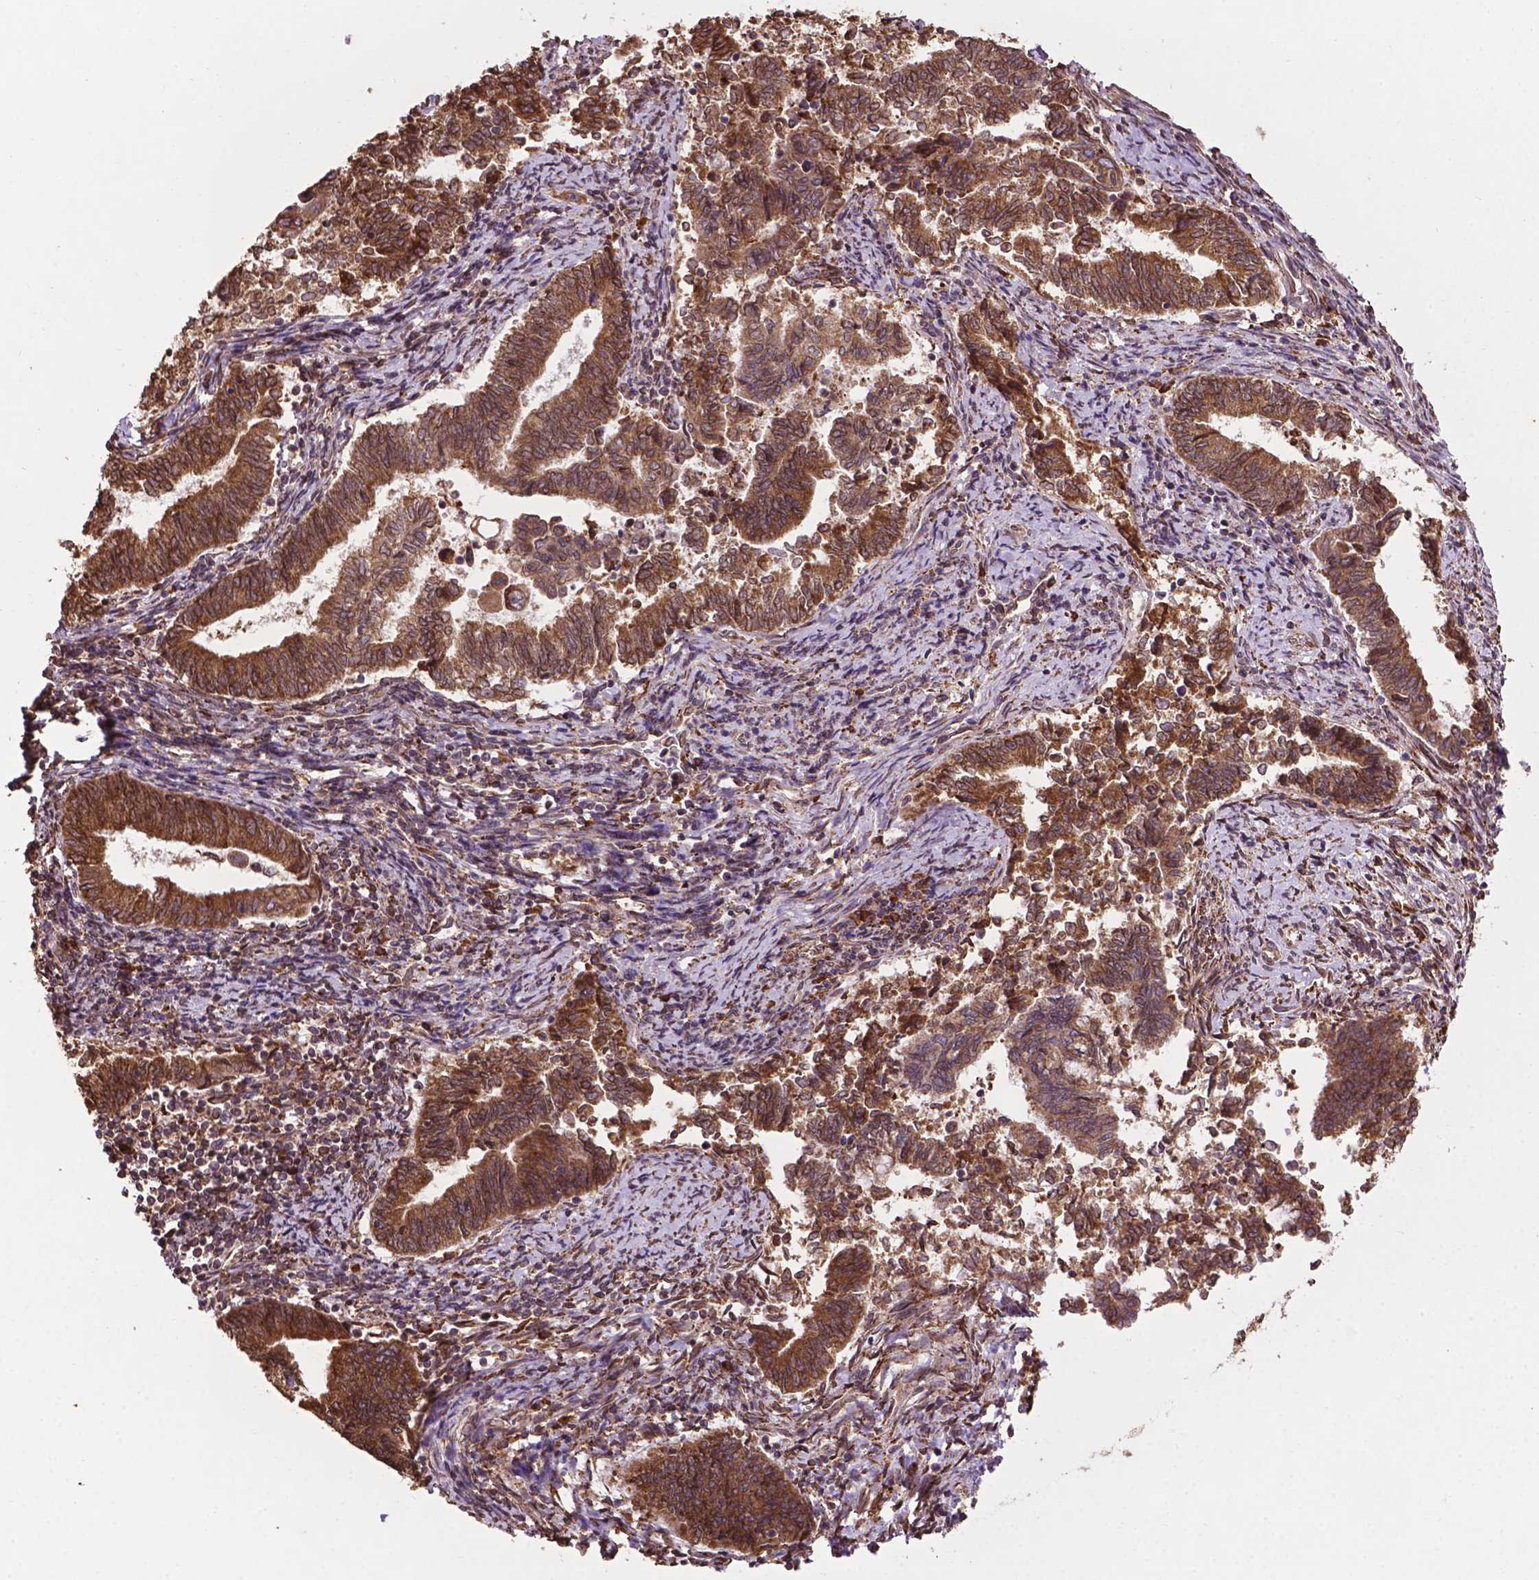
{"staining": {"intensity": "moderate", "quantity": ">75%", "location": "cytoplasmic/membranous"}, "tissue": "endometrial cancer", "cell_type": "Tumor cells", "image_type": "cancer", "snomed": [{"axis": "morphology", "description": "Adenocarcinoma, NOS"}, {"axis": "topography", "description": "Endometrium"}], "caption": "Moderate cytoplasmic/membranous protein expression is seen in approximately >75% of tumor cells in adenocarcinoma (endometrial).", "gene": "GANAB", "patient": {"sex": "female", "age": 65}}